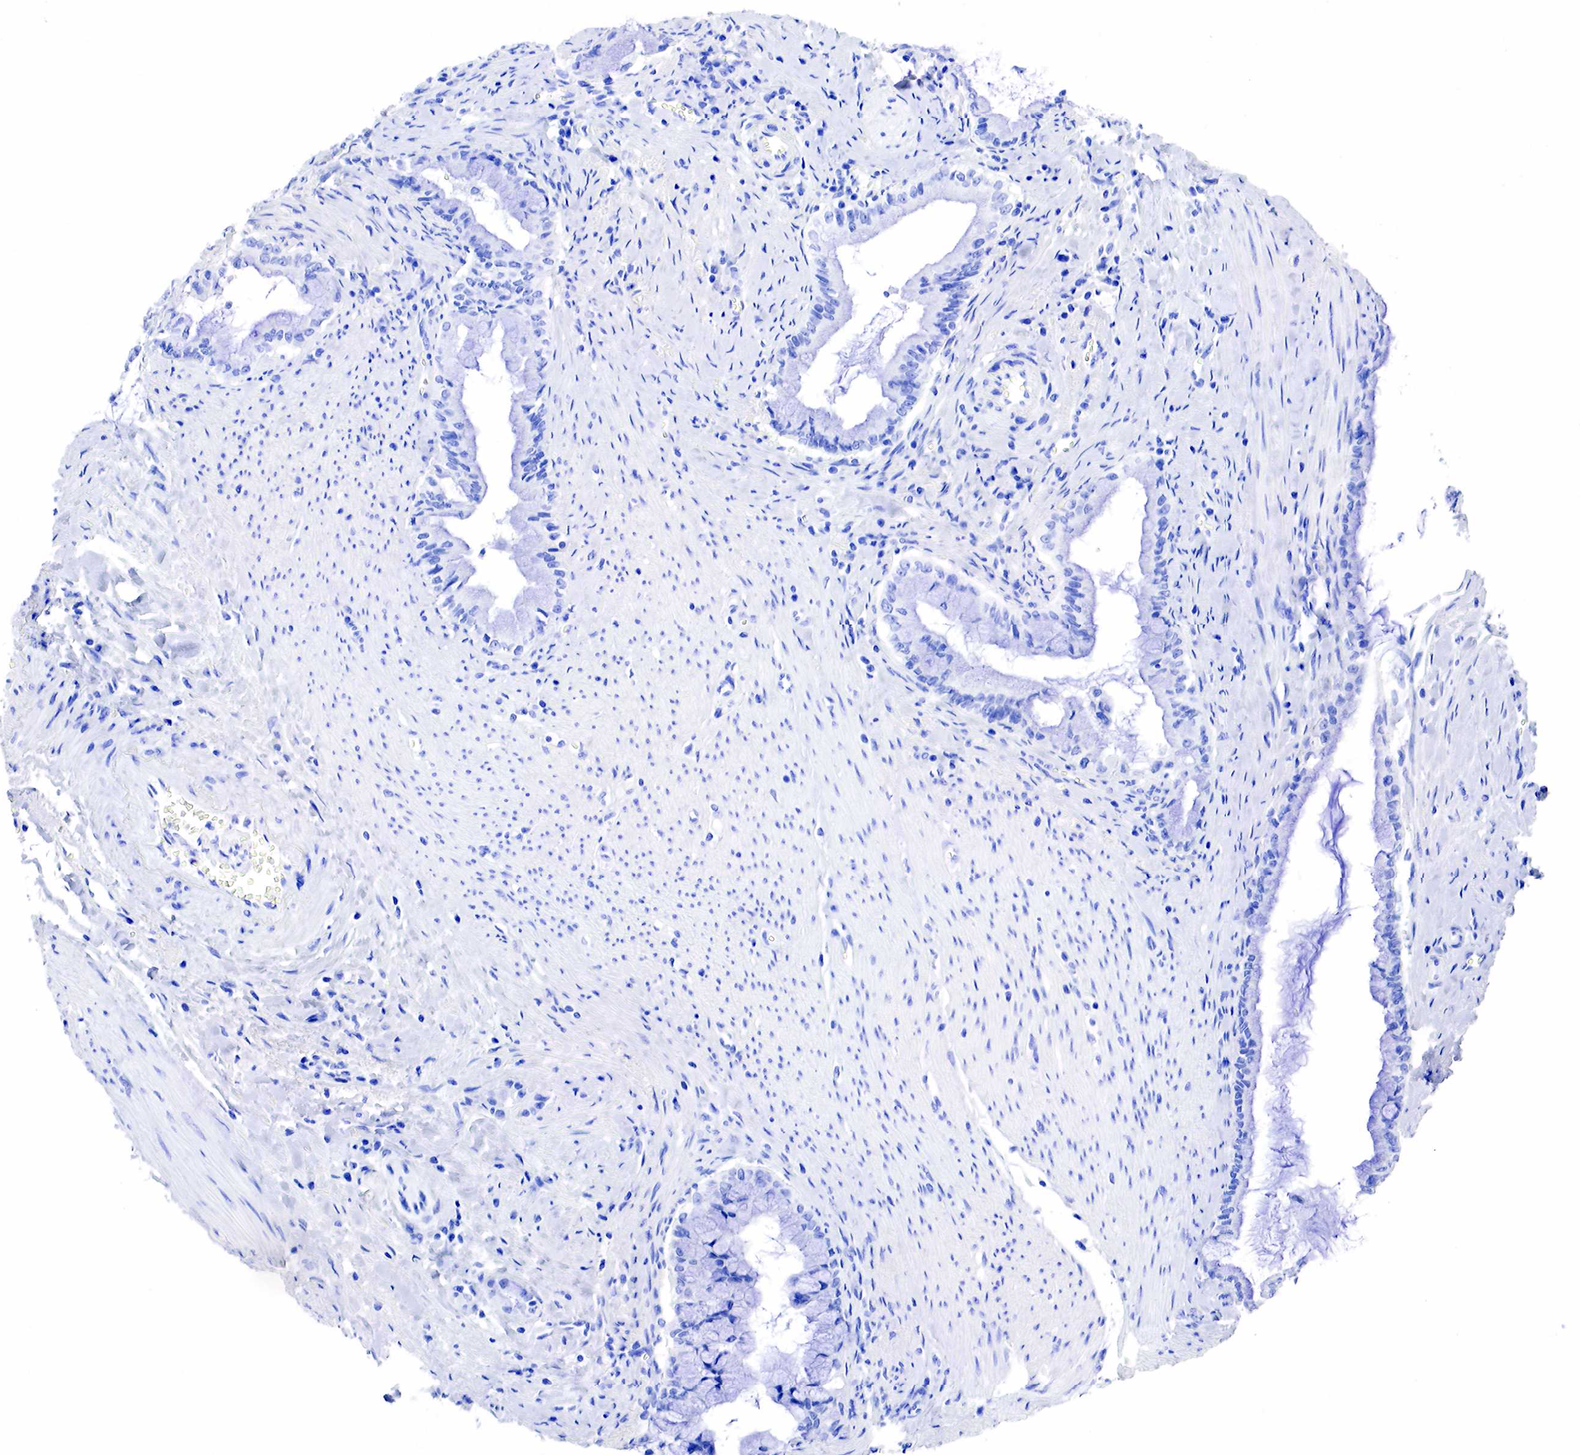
{"staining": {"intensity": "negative", "quantity": "none", "location": "none"}, "tissue": "pancreatic cancer", "cell_type": "Tumor cells", "image_type": "cancer", "snomed": [{"axis": "morphology", "description": "Adenocarcinoma, NOS"}, {"axis": "topography", "description": "Pancreas"}], "caption": "IHC image of neoplastic tissue: pancreatic cancer (adenocarcinoma) stained with DAB exhibits no significant protein staining in tumor cells.", "gene": "KLK3", "patient": {"sex": "male", "age": 59}}